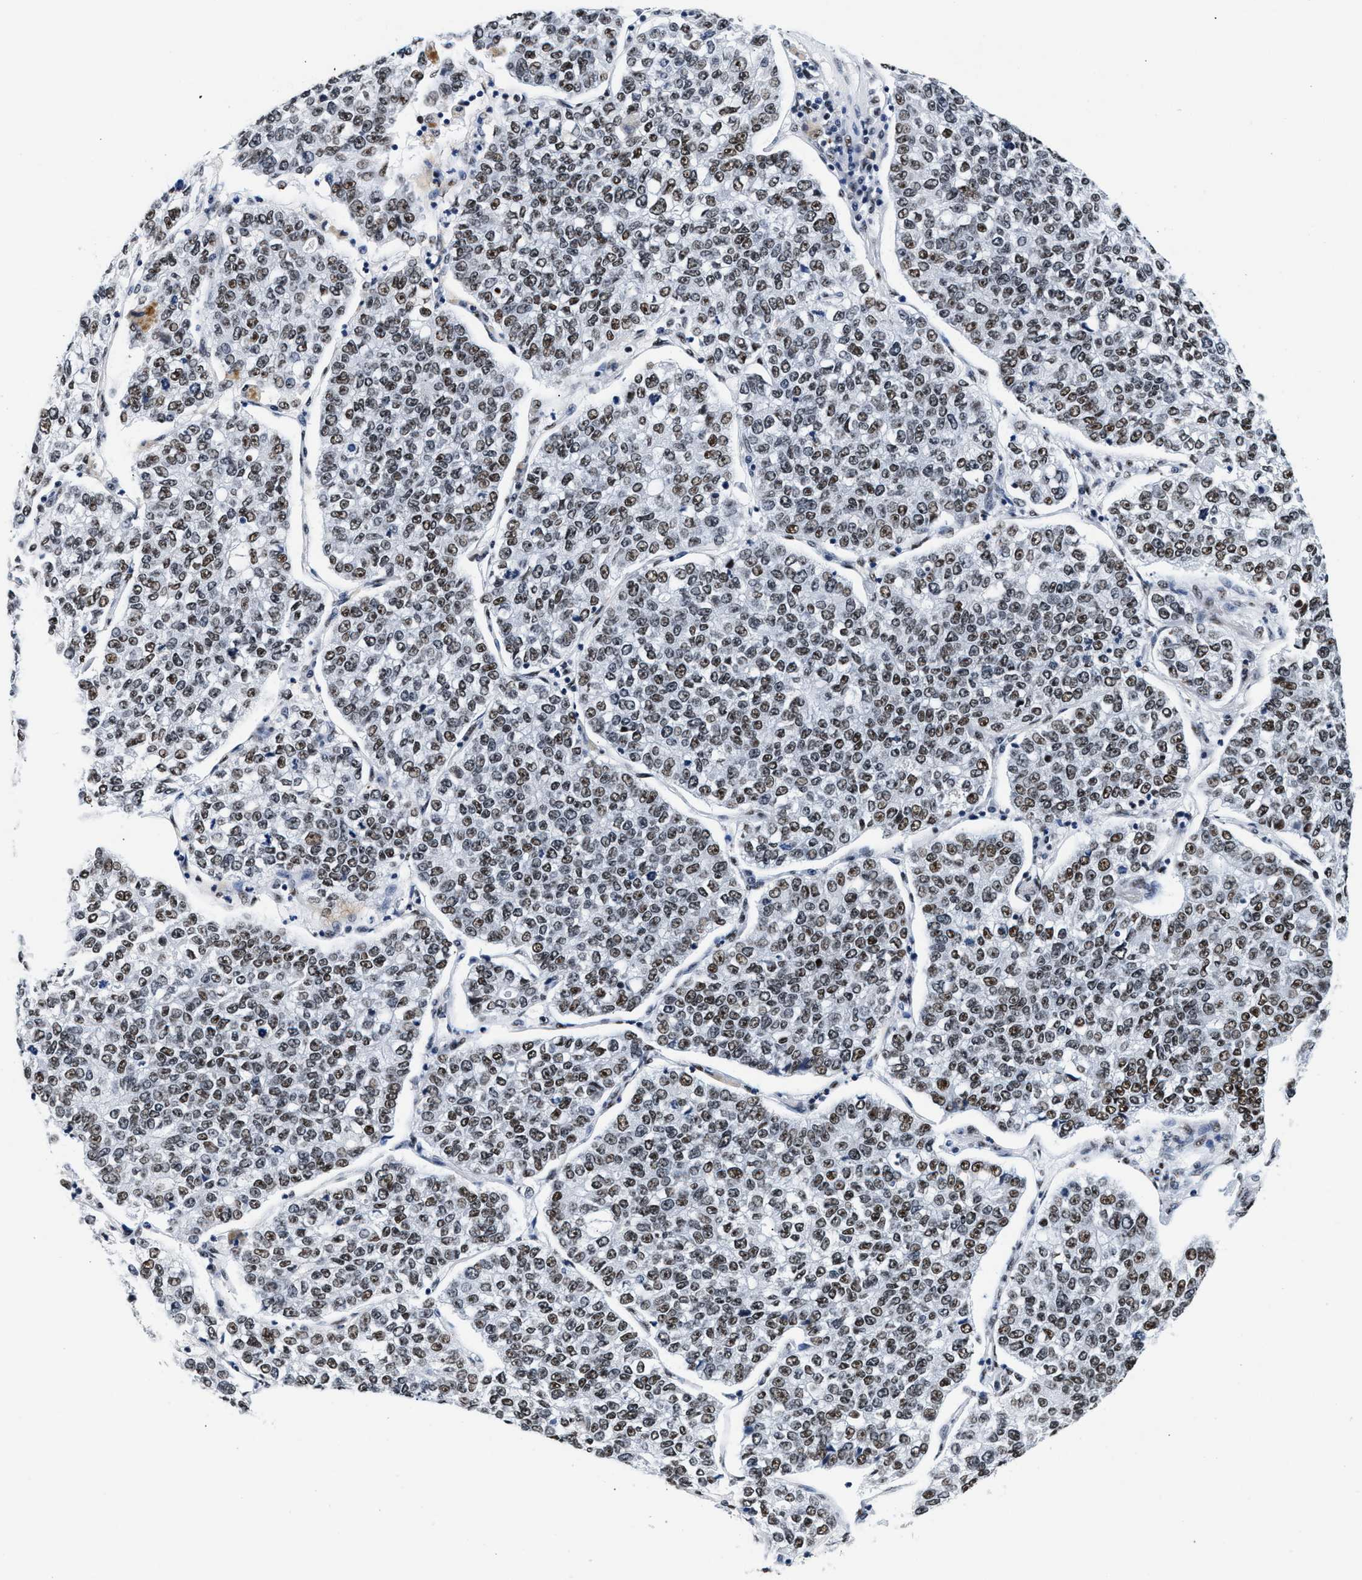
{"staining": {"intensity": "moderate", "quantity": ">75%", "location": "nuclear"}, "tissue": "lung cancer", "cell_type": "Tumor cells", "image_type": "cancer", "snomed": [{"axis": "morphology", "description": "Adenocarcinoma, NOS"}, {"axis": "topography", "description": "Lung"}], "caption": "Immunohistochemistry staining of lung cancer (adenocarcinoma), which exhibits medium levels of moderate nuclear positivity in about >75% of tumor cells indicating moderate nuclear protein expression. The staining was performed using DAB (brown) for protein detection and nuclei were counterstained in hematoxylin (blue).", "gene": "RAD50", "patient": {"sex": "male", "age": 49}}